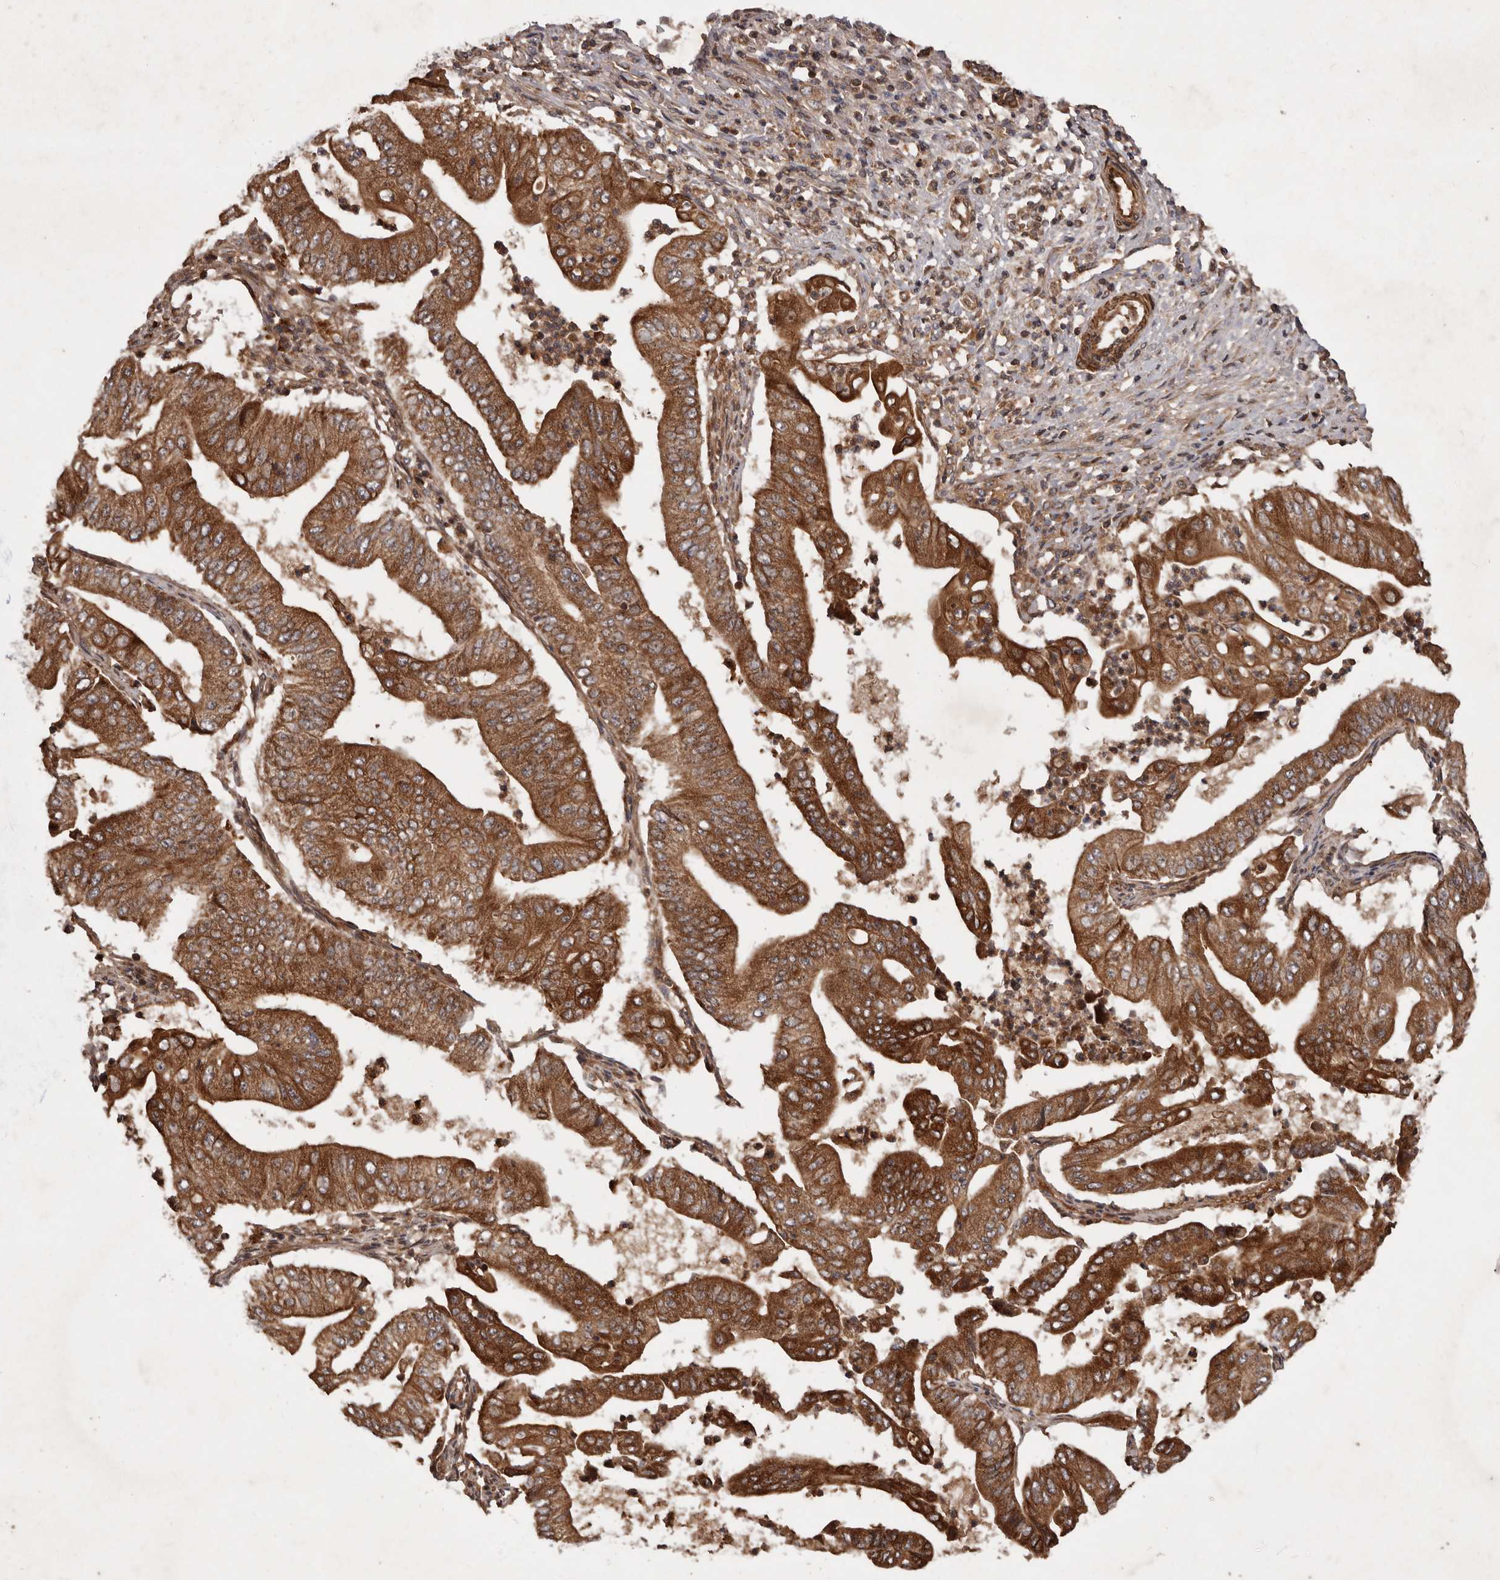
{"staining": {"intensity": "strong", "quantity": ">75%", "location": "cytoplasmic/membranous"}, "tissue": "pancreatic cancer", "cell_type": "Tumor cells", "image_type": "cancer", "snomed": [{"axis": "morphology", "description": "Adenocarcinoma, NOS"}, {"axis": "topography", "description": "Pancreas"}], "caption": "Pancreatic cancer stained with a brown dye exhibits strong cytoplasmic/membranous positive expression in approximately >75% of tumor cells.", "gene": "STK36", "patient": {"sex": "female", "age": 77}}